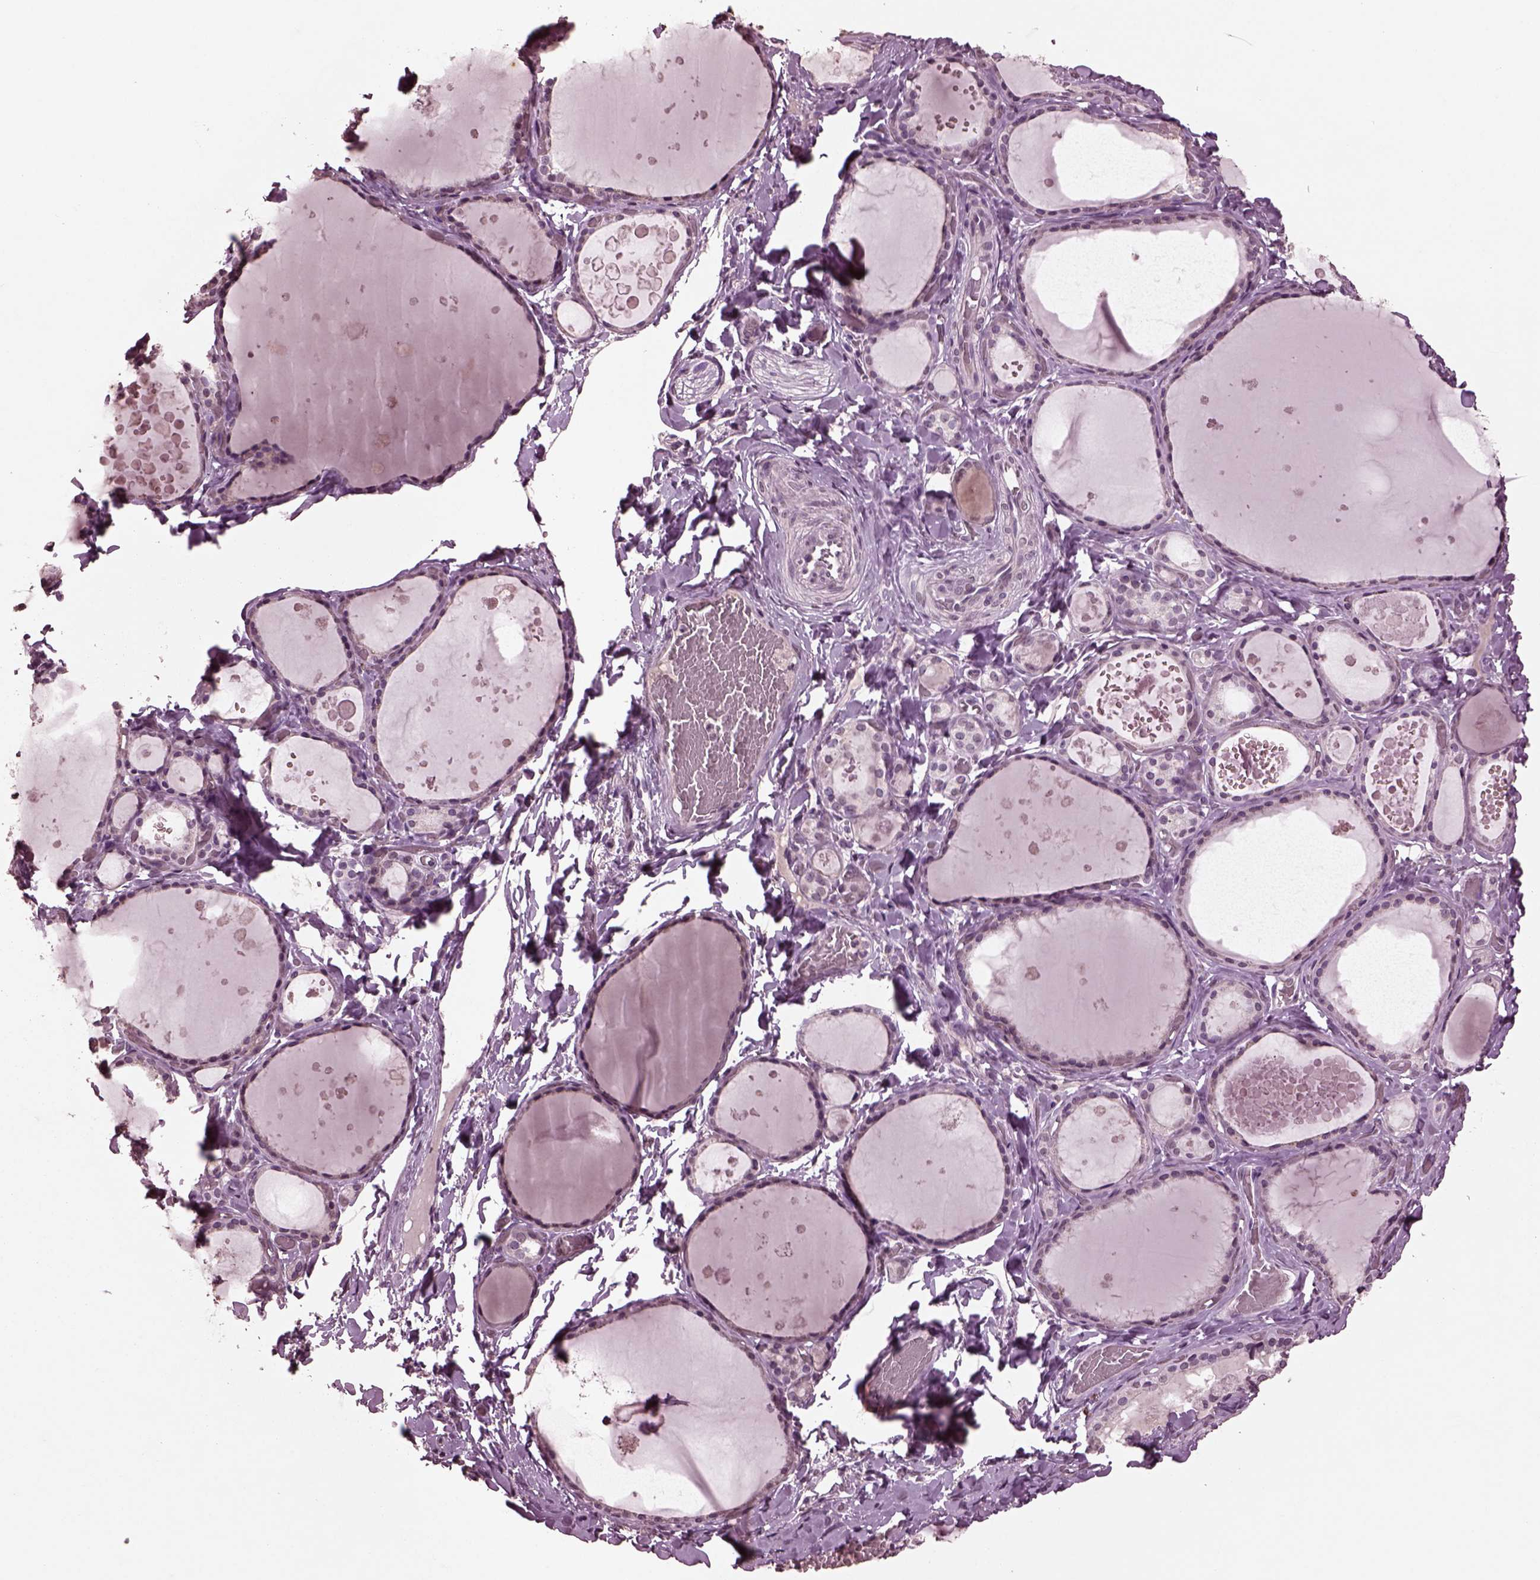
{"staining": {"intensity": "negative", "quantity": "none", "location": "none"}, "tissue": "thyroid gland", "cell_type": "Glandular cells", "image_type": "normal", "snomed": [{"axis": "morphology", "description": "Normal tissue, NOS"}, {"axis": "topography", "description": "Thyroid gland"}], "caption": "This is a micrograph of IHC staining of benign thyroid gland, which shows no positivity in glandular cells.", "gene": "IL18RAP", "patient": {"sex": "female", "age": 56}}